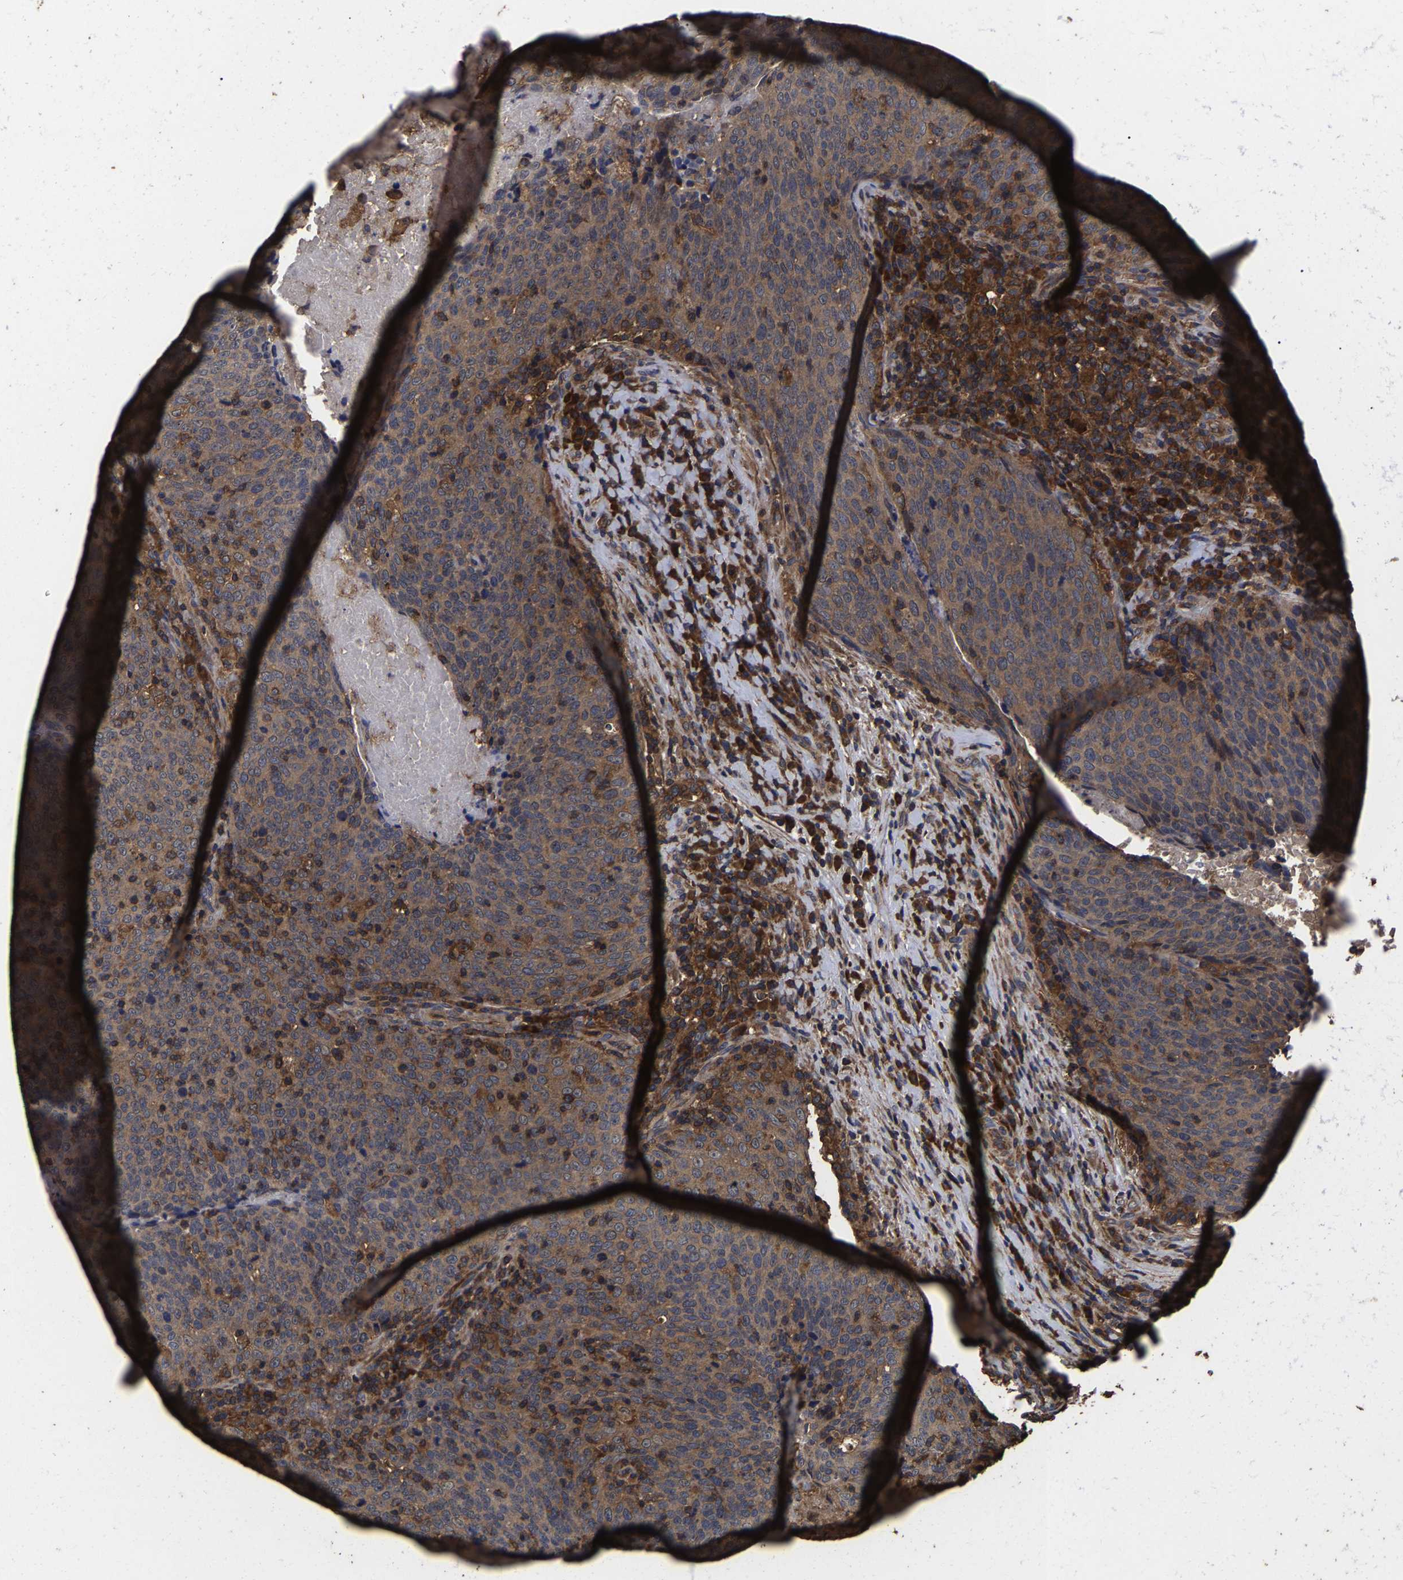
{"staining": {"intensity": "moderate", "quantity": ">75%", "location": "cytoplasmic/membranous"}, "tissue": "head and neck cancer", "cell_type": "Tumor cells", "image_type": "cancer", "snomed": [{"axis": "morphology", "description": "Squamous cell carcinoma, NOS"}, {"axis": "morphology", "description": "Squamous cell carcinoma, metastatic, NOS"}, {"axis": "topography", "description": "Lymph node"}, {"axis": "topography", "description": "Head-Neck"}], "caption": "Immunohistochemical staining of human metastatic squamous cell carcinoma (head and neck) shows moderate cytoplasmic/membranous protein expression in about >75% of tumor cells.", "gene": "ITCH", "patient": {"sex": "male", "age": 62}}